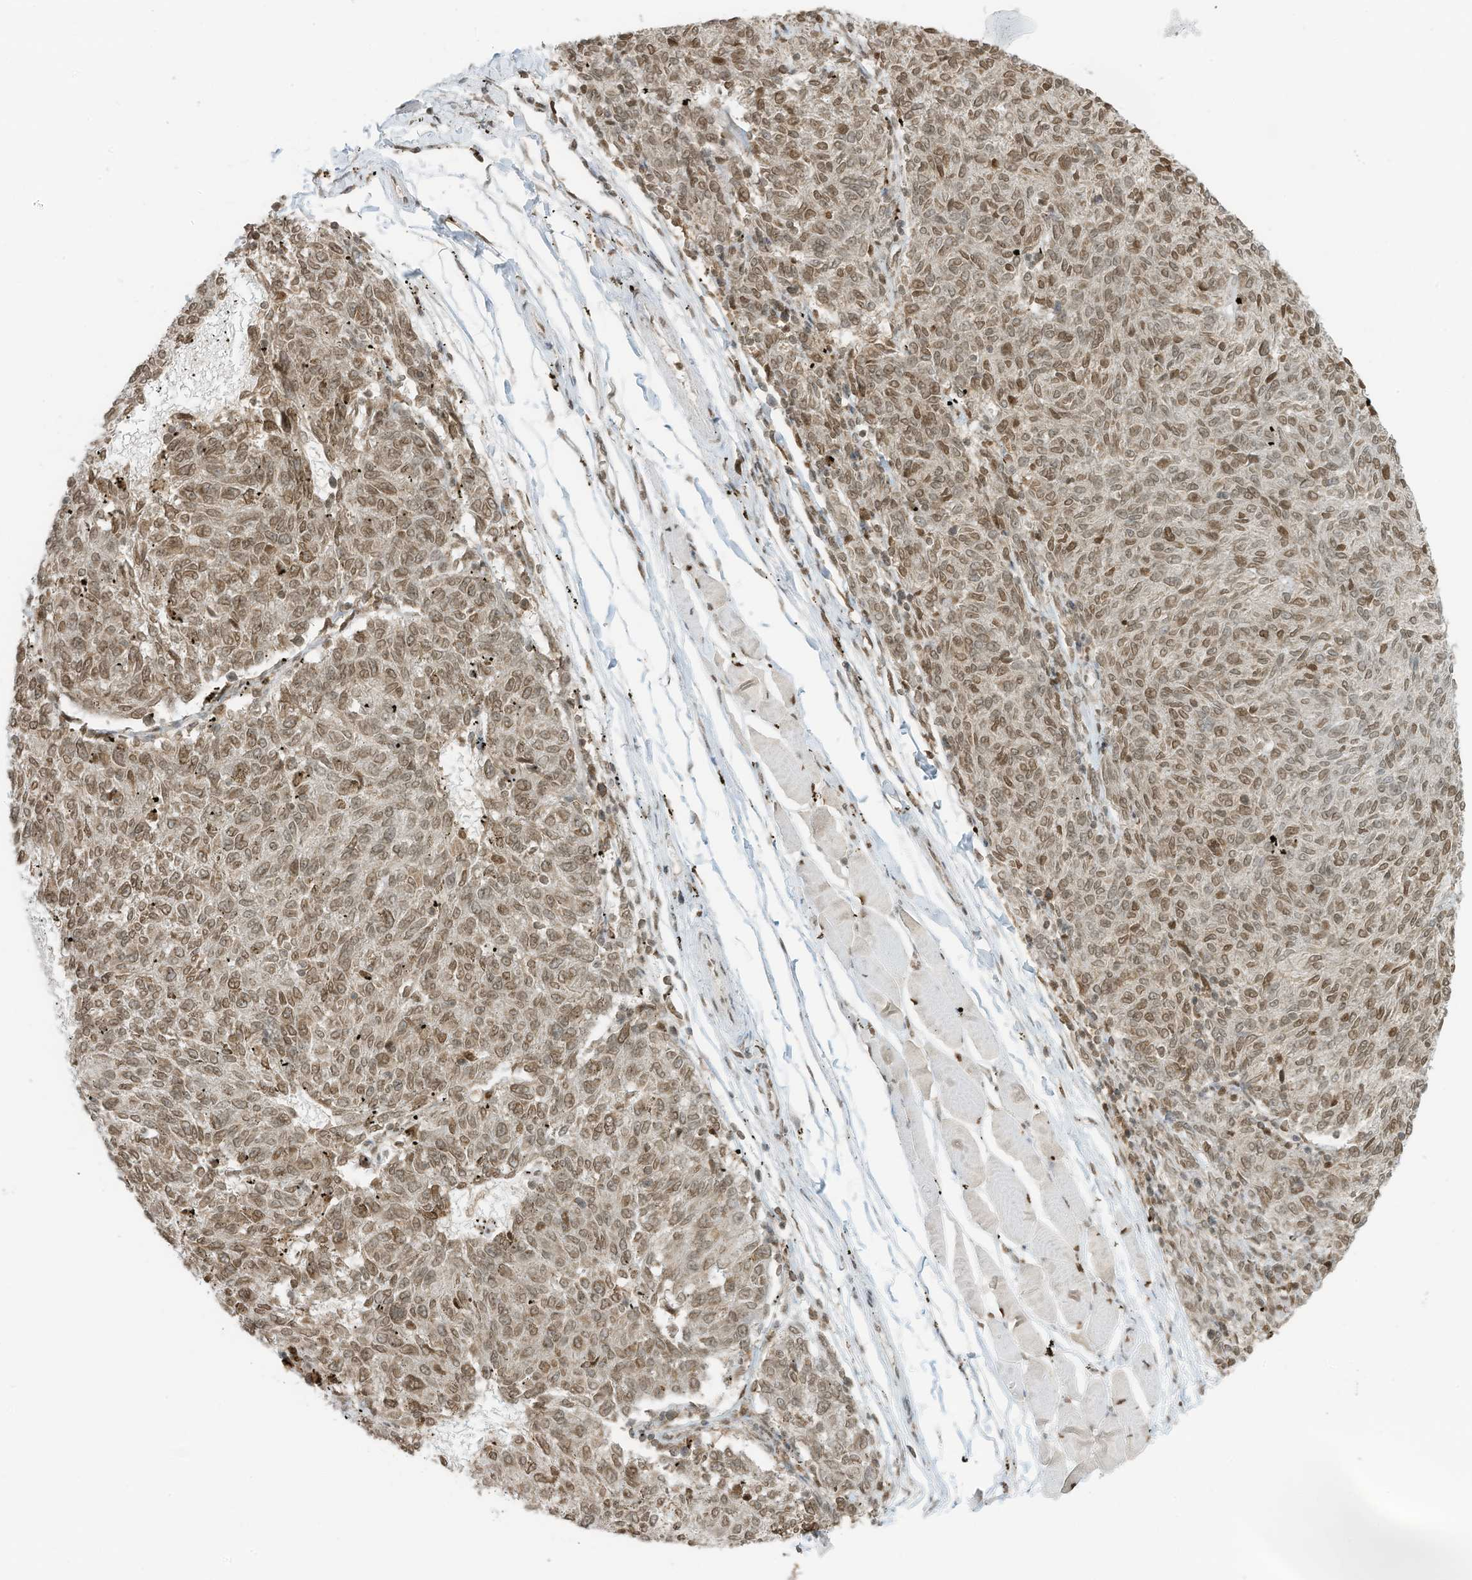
{"staining": {"intensity": "weak", "quantity": ">75%", "location": "nuclear"}, "tissue": "melanoma", "cell_type": "Tumor cells", "image_type": "cancer", "snomed": [{"axis": "morphology", "description": "Malignant melanoma, NOS"}, {"axis": "topography", "description": "Skin"}], "caption": "The immunohistochemical stain highlights weak nuclear staining in tumor cells of malignant melanoma tissue.", "gene": "KPNB1", "patient": {"sex": "female", "age": 72}}